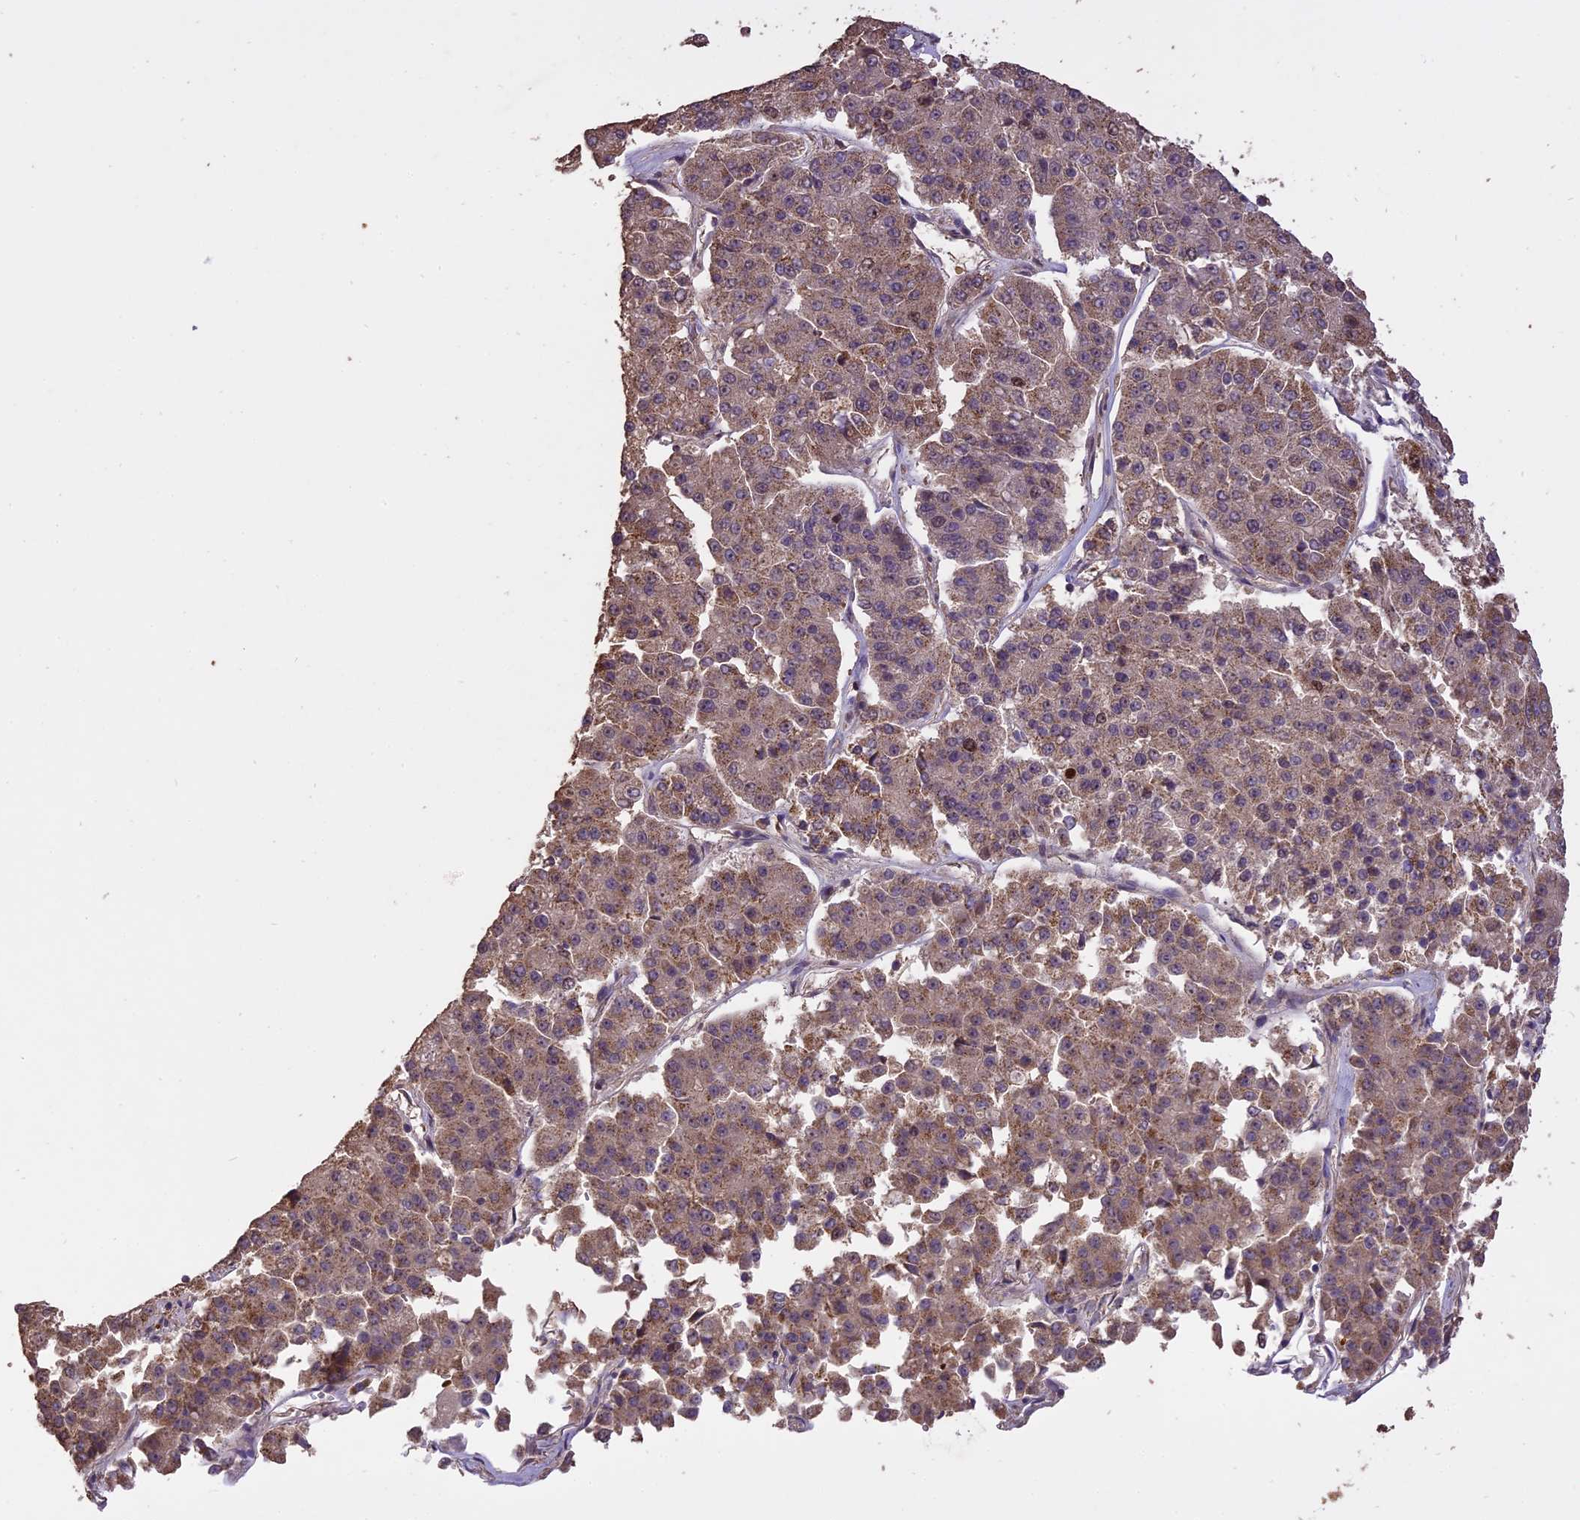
{"staining": {"intensity": "moderate", "quantity": "<25%", "location": "cytoplasmic/membranous"}, "tissue": "pancreatic cancer", "cell_type": "Tumor cells", "image_type": "cancer", "snomed": [{"axis": "morphology", "description": "Adenocarcinoma, NOS"}, {"axis": "topography", "description": "Pancreas"}], "caption": "Immunohistochemistry of human pancreatic cancer shows low levels of moderate cytoplasmic/membranous expression in about <25% of tumor cells.", "gene": "TIGD7", "patient": {"sex": "male", "age": 50}}